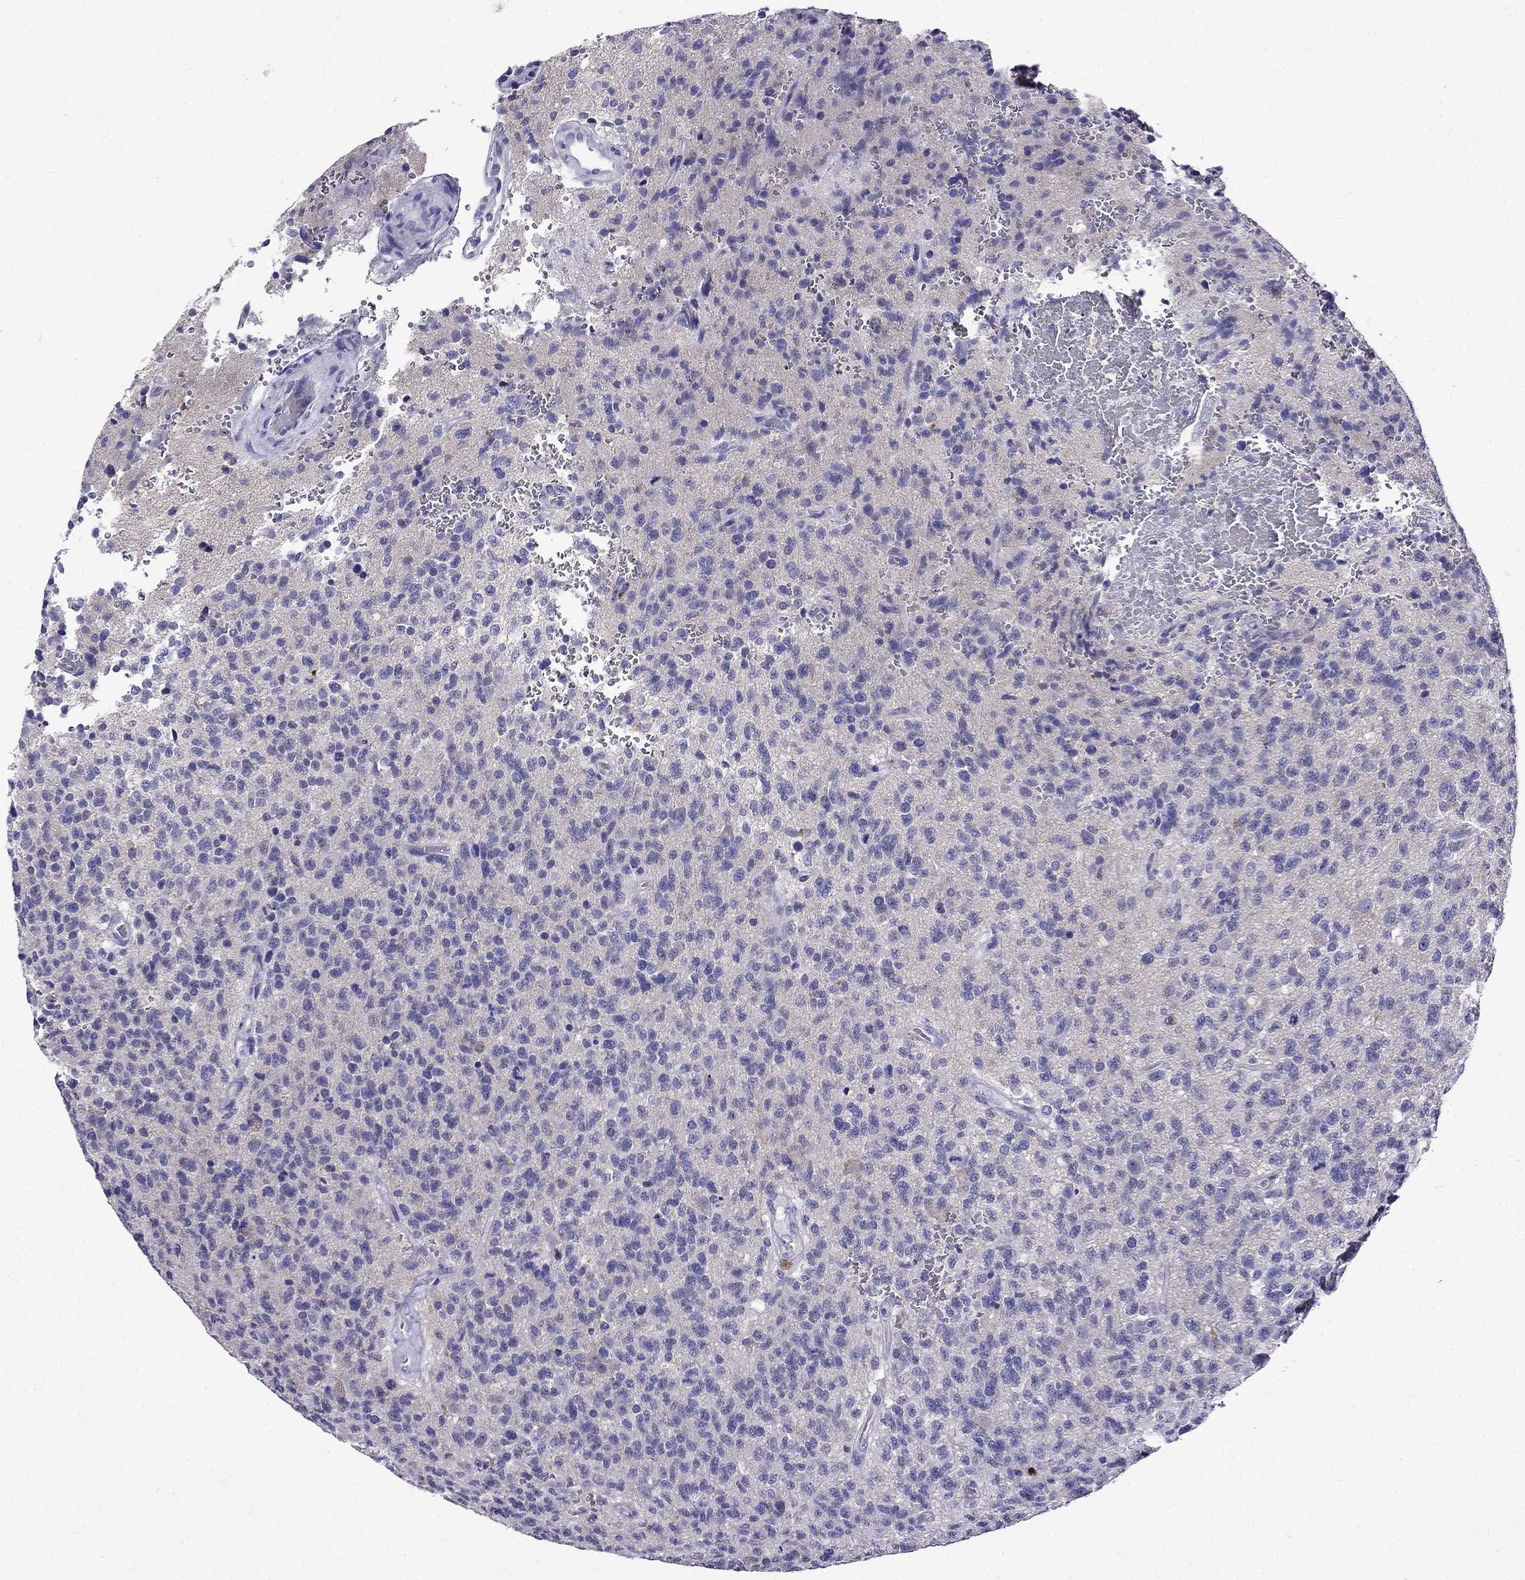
{"staining": {"intensity": "negative", "quantity": "none", "location": "none"}, "tissue": "glioma", "cell_type": "Tumor cells", "image_type": "cancer", "snomed": [{"axis": "morphology", "description": "Glioma, malignant, High grade"}, {"axis": "topography", "description": "Brain"}], "caption": "There is no significant staining in tumor cells of malignant high-grade glioma.", "gene": "ERC2", "patient": {"sex": "male", "age": 56}}